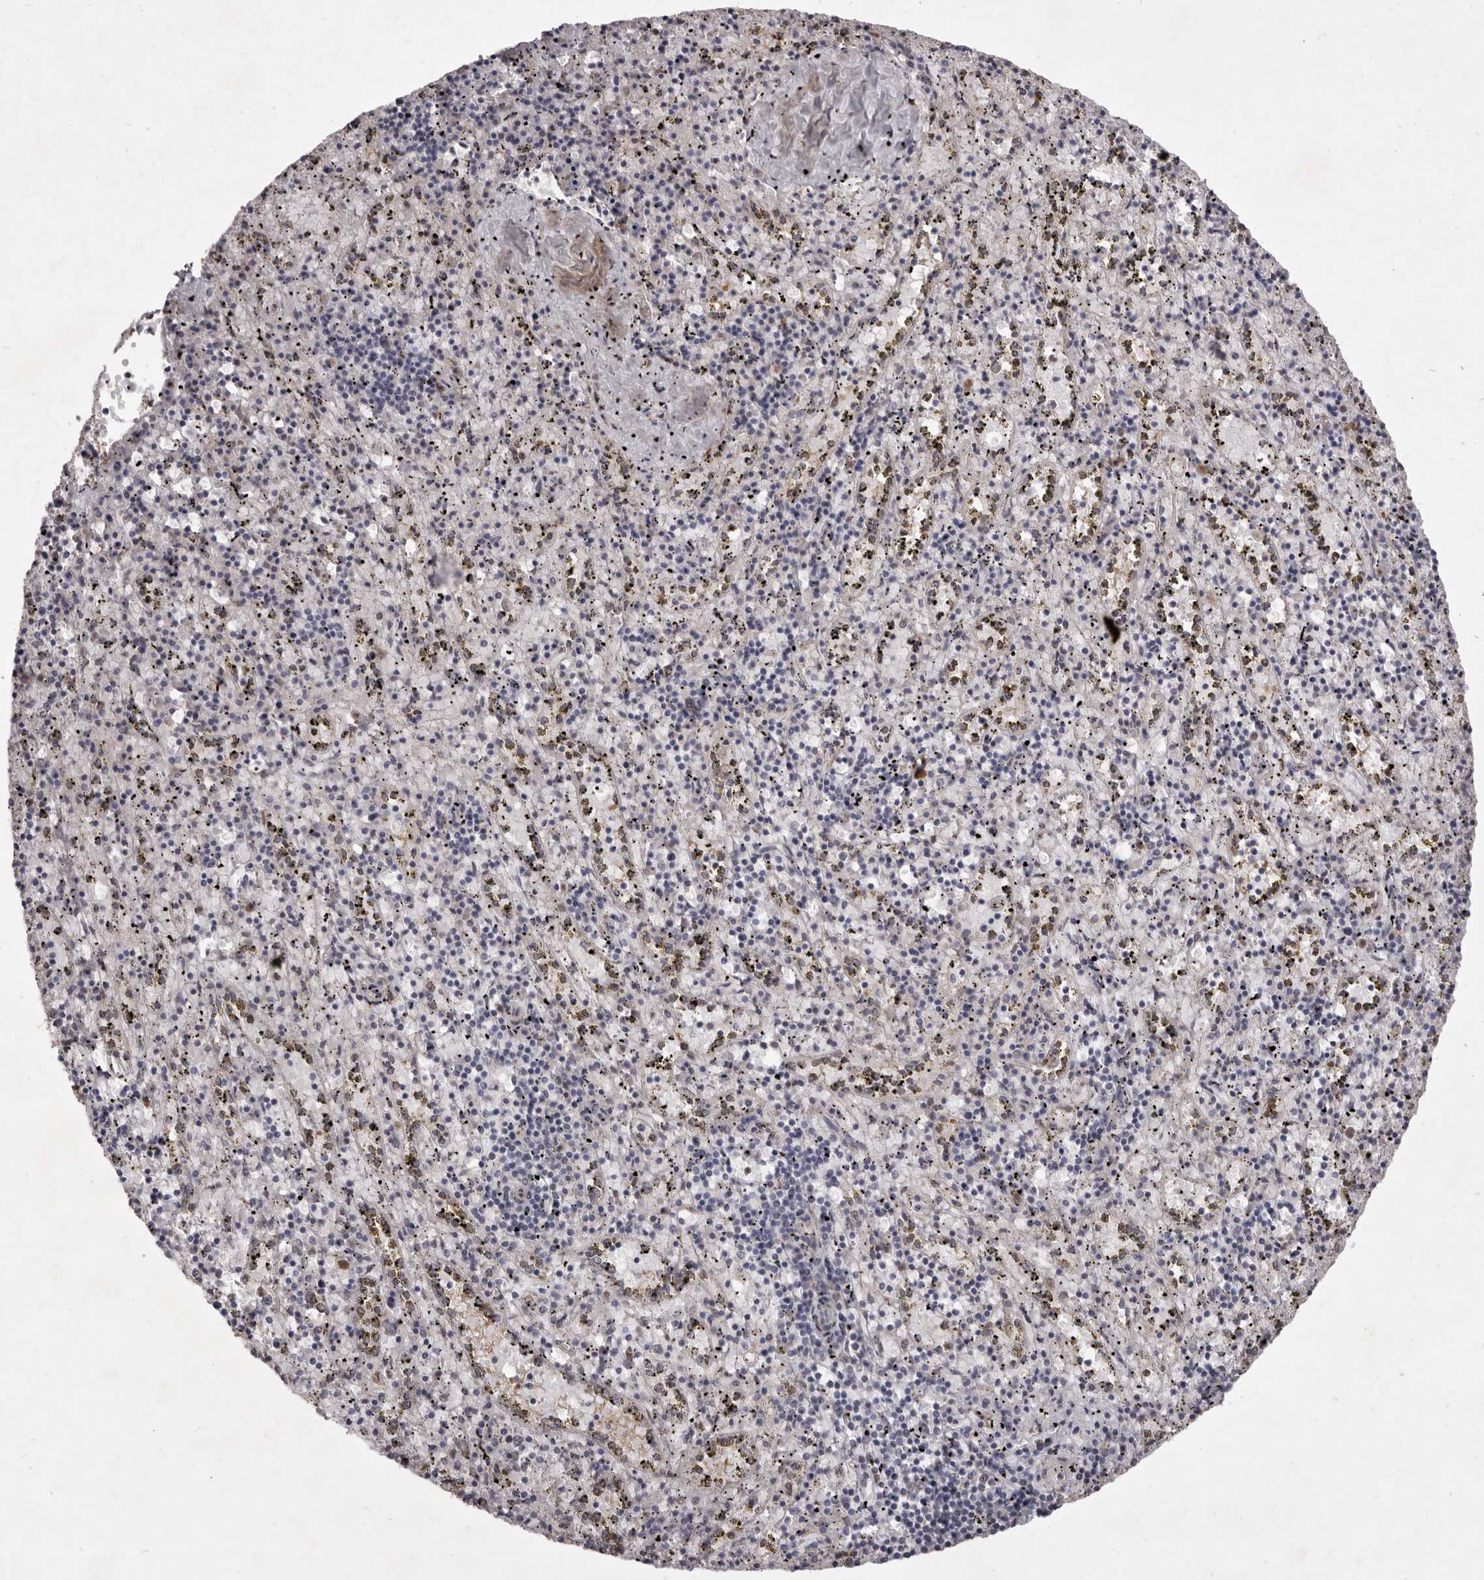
{"staining": {"intensity": "negative", "quantity": "none", "location": "none"}, "tissue": "spleen", "cell_type": "Cells in red pulp", "image_type": "normal", "snomed": [{"axis": "morphology", "description": "Normal tissue, NOS"}, {"axis": "topography", "description": "Spleen"}], "caption": "This is a micrograph of immunohistochemistry (IHC) staining of normal spleen, which shows no positivity in cells in red pulp. Brightfield microscopy of IHC stained with DAB (brown) and hematoxylin (blue), captured at high magnification.", "gene": "TBC1D8B", "patient": {"sex": "male", "age": 11}}